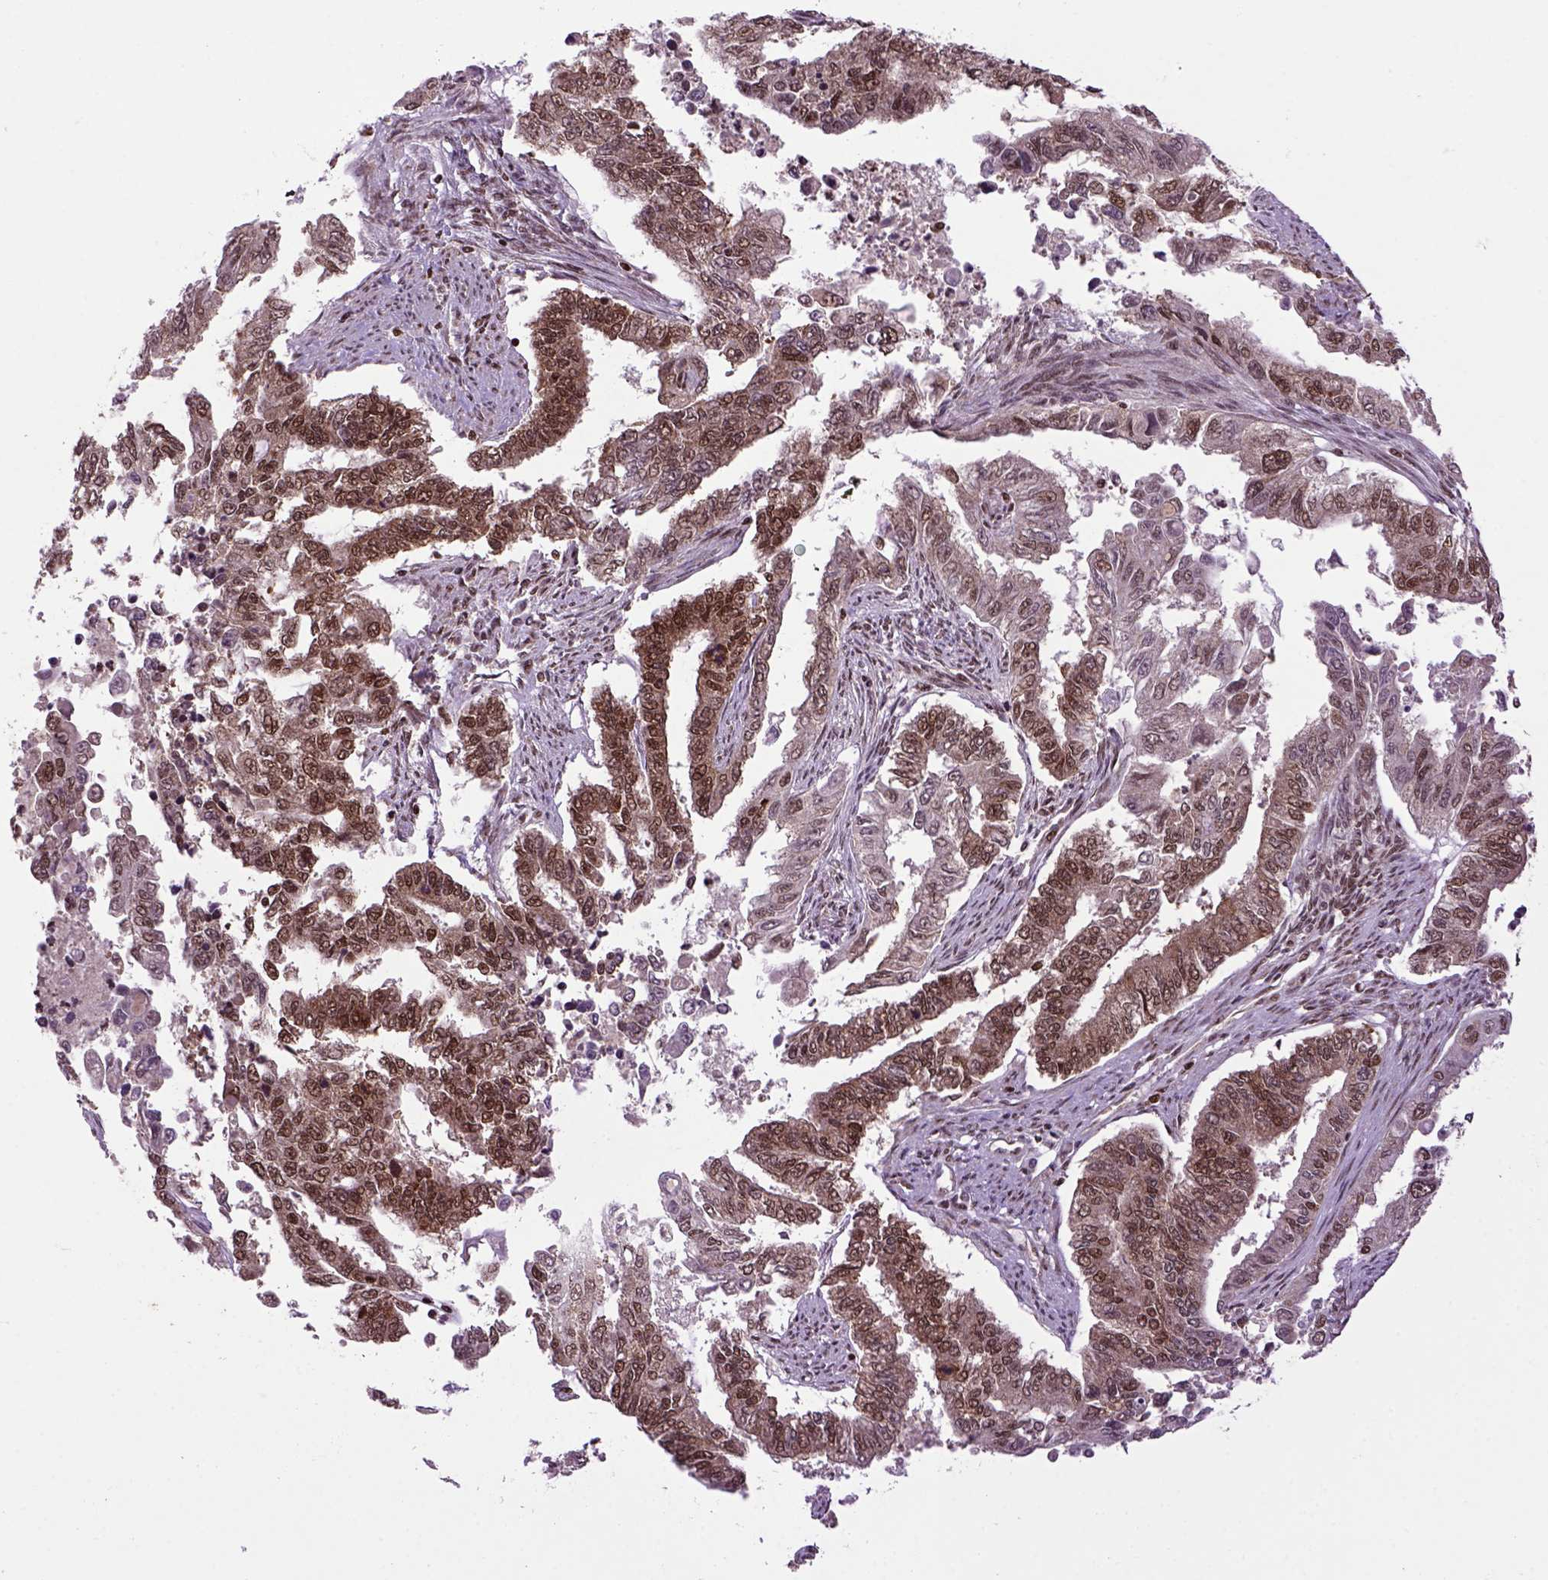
{"staining": {"intensity": "moderate", "quantity": ">75%", "location": "cytoplasmic/membranous,nuclear"}, "tissue": "endometrial cancer", "cell_type": "Tumor cells", "image_type": "cancer", "snomed": [{"axis": "morphology", "description": "Adenocarcinoma, NOS"}, {"axis": "topography", "description": "Uterus"}], "caption": "Human endometrial adenocarcinoma stained for a protein (brown) shows moderate cytoplasmic/membranous and nuclear positive positivity in approximately >75% of tumor cells.", "gene": "CELF1", "patient": {"sex": "female", "age": 59}}